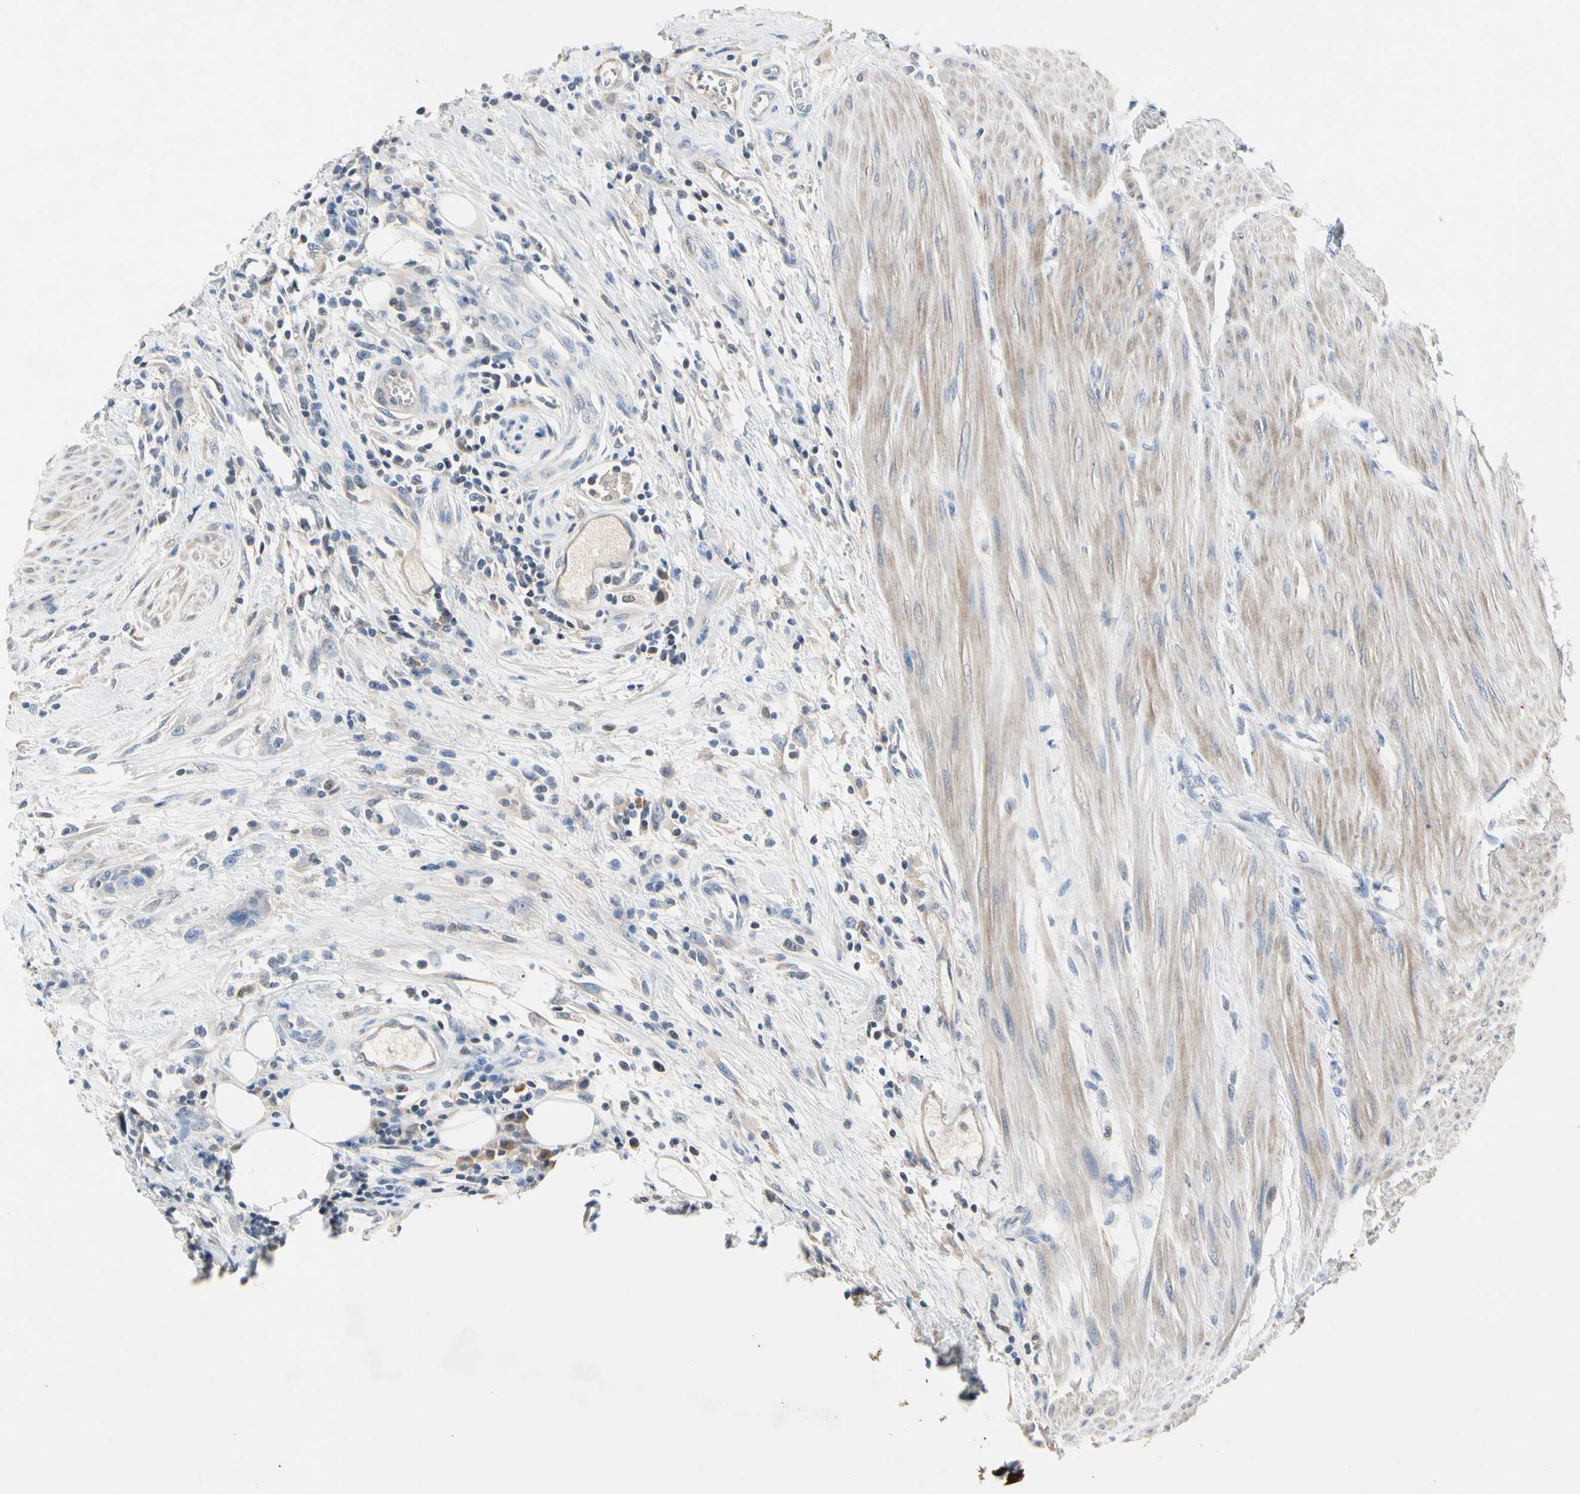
{"staining": {"intensity": "negative", "quantity": "none", "location": "none"}, "tissue": "urothelial cancer", "cell_type": "Tumor cells", "image_type": "cancer", "snomed": [{"axis": "morphology", "description": "Urothelial carcinoma, High grade"}, {"axis": "topography", "description": "Urinary bladder"}], "caption": "Immunohistochemistry (IHC) of human urothelial carcinoma (high-grade) demonstrates no expression in tumor cells. (DAB IHC, high magnification).", "gene": "ECRG4", "patient": {"sex": "male", "age": 35}}